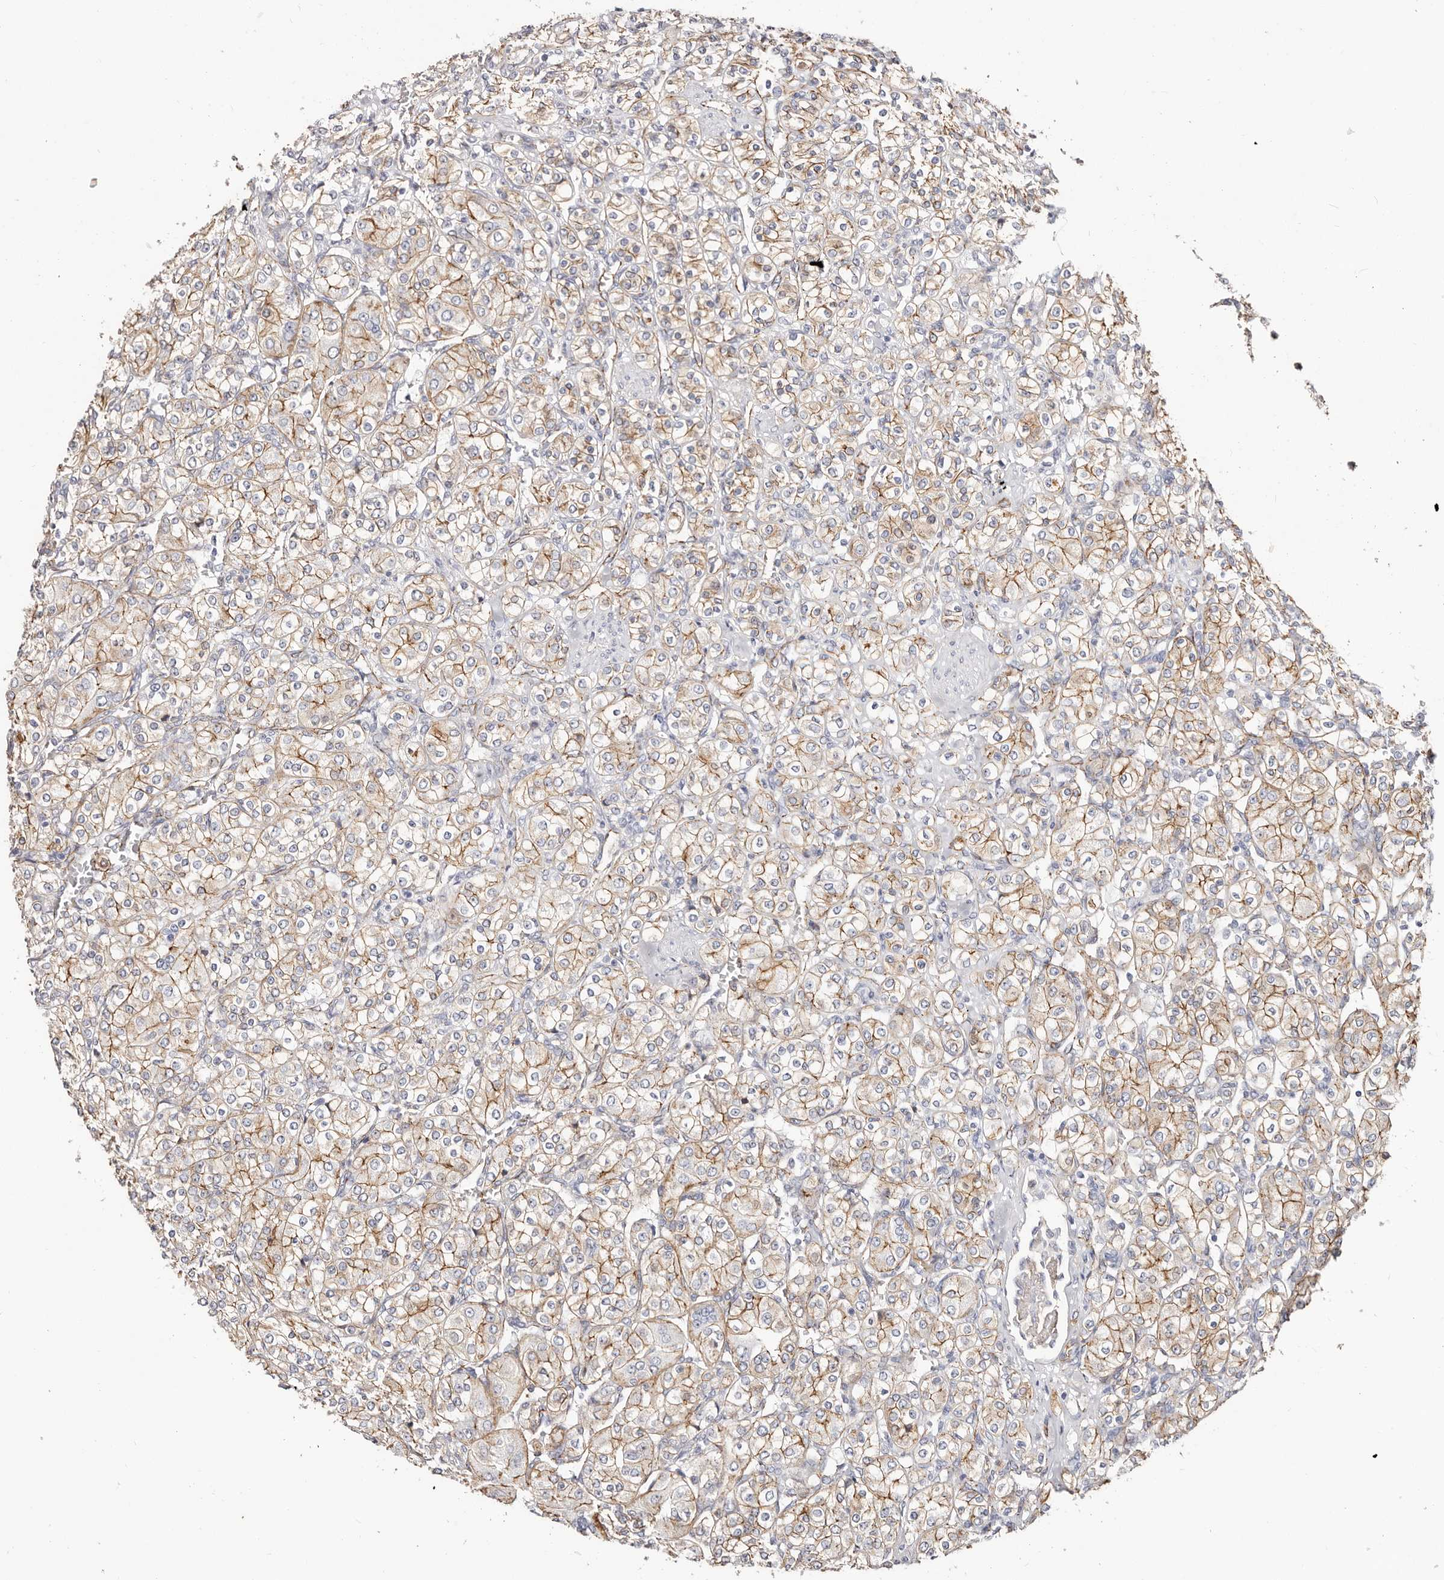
{"staining": {"intensity": "moderate", "quantity": ">75%", "location": "cytoplasmic/membranous"}, "tissue": "renal cancer", "cell_type": "Tumor cells", "image_type": "cancer", "snomed": [{"axis": "morphology", "description": "Adenocarcinoma, NOS"}, {"axis": "topography", "description": "Kidney"}], "caption": "Protein expression analysis of human renal adenocarcinoma reveals moderate cytoplasmic/membranous positivity in about >75% of tumor cells. The staining was performed using DAB to visualize the protein expression in brown, while the nuclei were stained in blue with hematoxylin (Magnification: 20x).", "gene": "CTNNB1", "patient": {"sex": "male", "age": 77}}